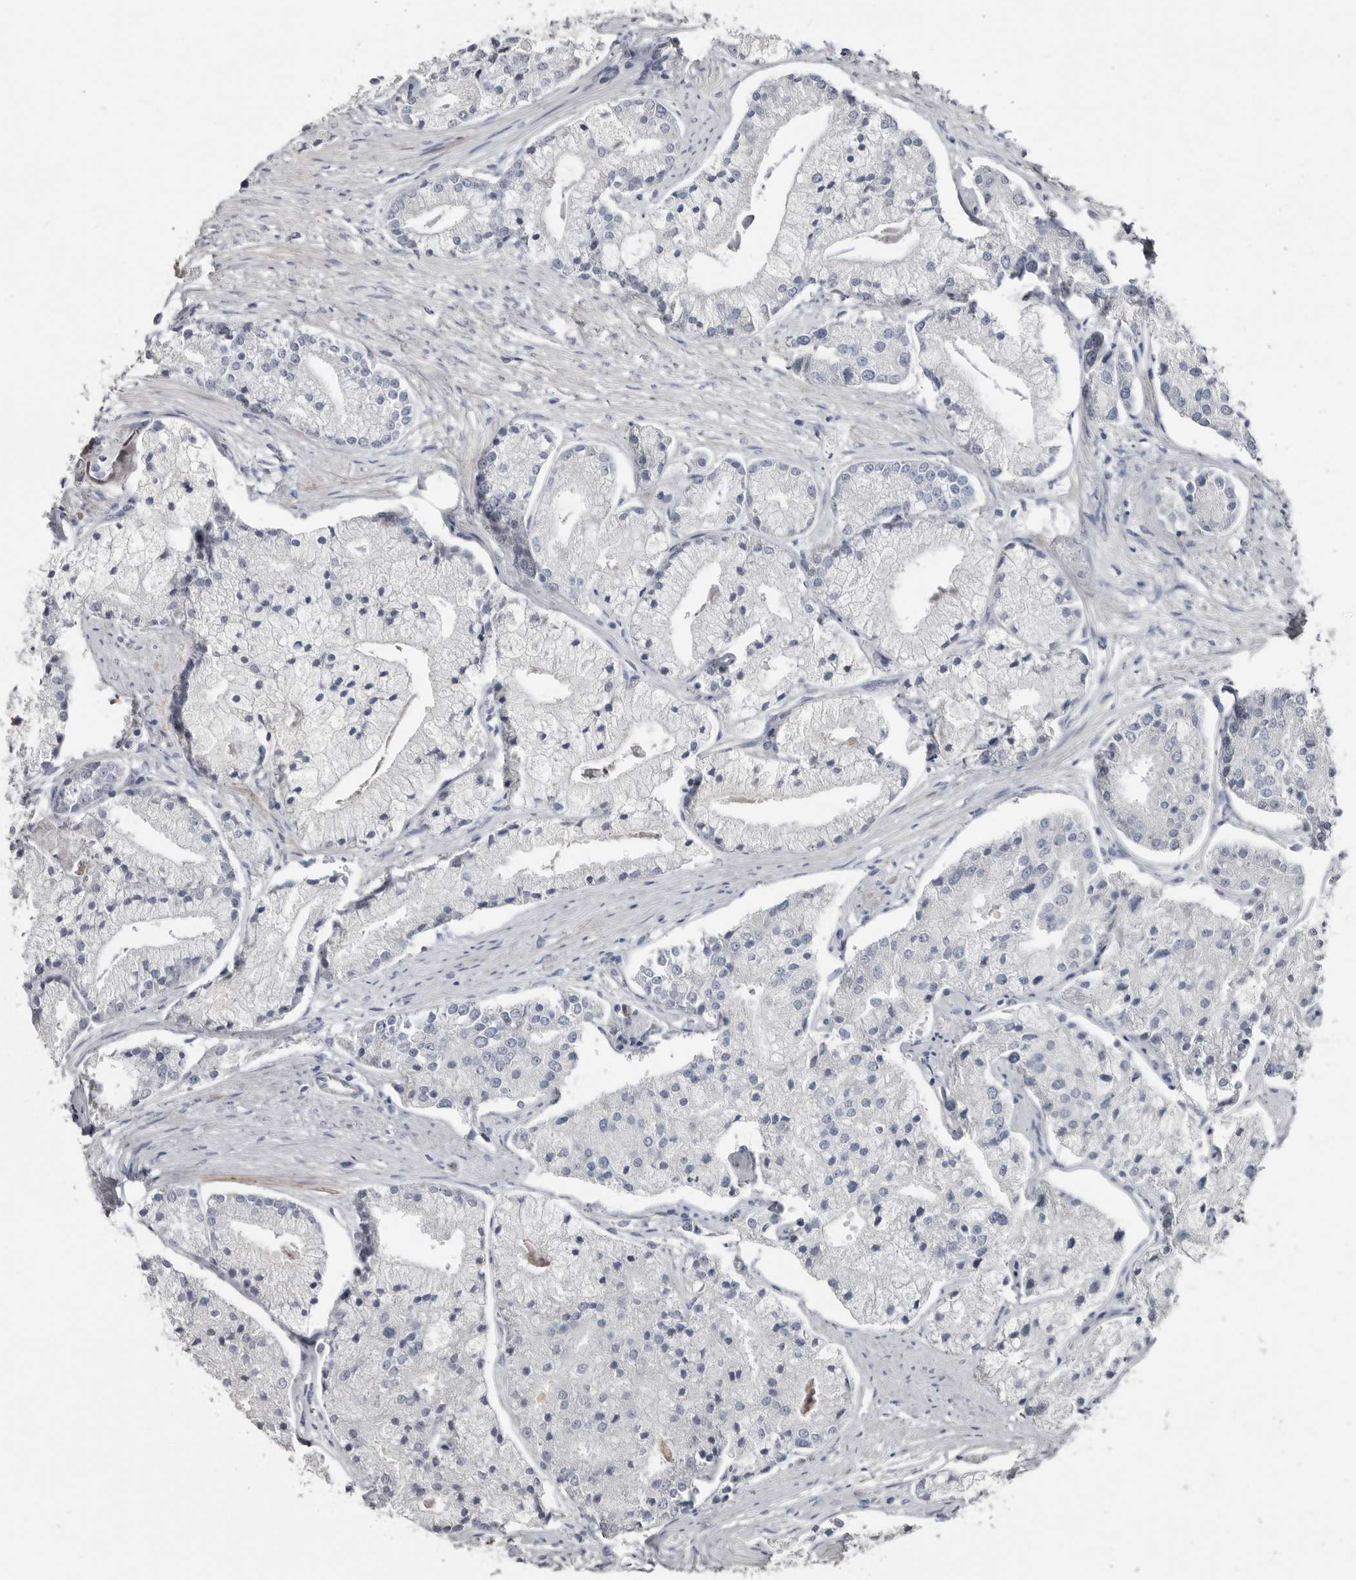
{"staining": {"intensity": "negative", "quantity": "none", "location": "none"}, "tissue": "prostate cancer", "cell_type": "Tumor cells", "image_type": "cancer", "snomed": [{"axis": "morphology", "description": "Adenocarcinoma, High grade"}, {"axis": "topography", "description": "Prostate"}], "caption": "Prostate cancer stained for a protein using immunohistochemistry (IHC) reveals no expression tumor cells.", "gene": "ZNF114", "patient": {"sex": "male", "age": 50}}